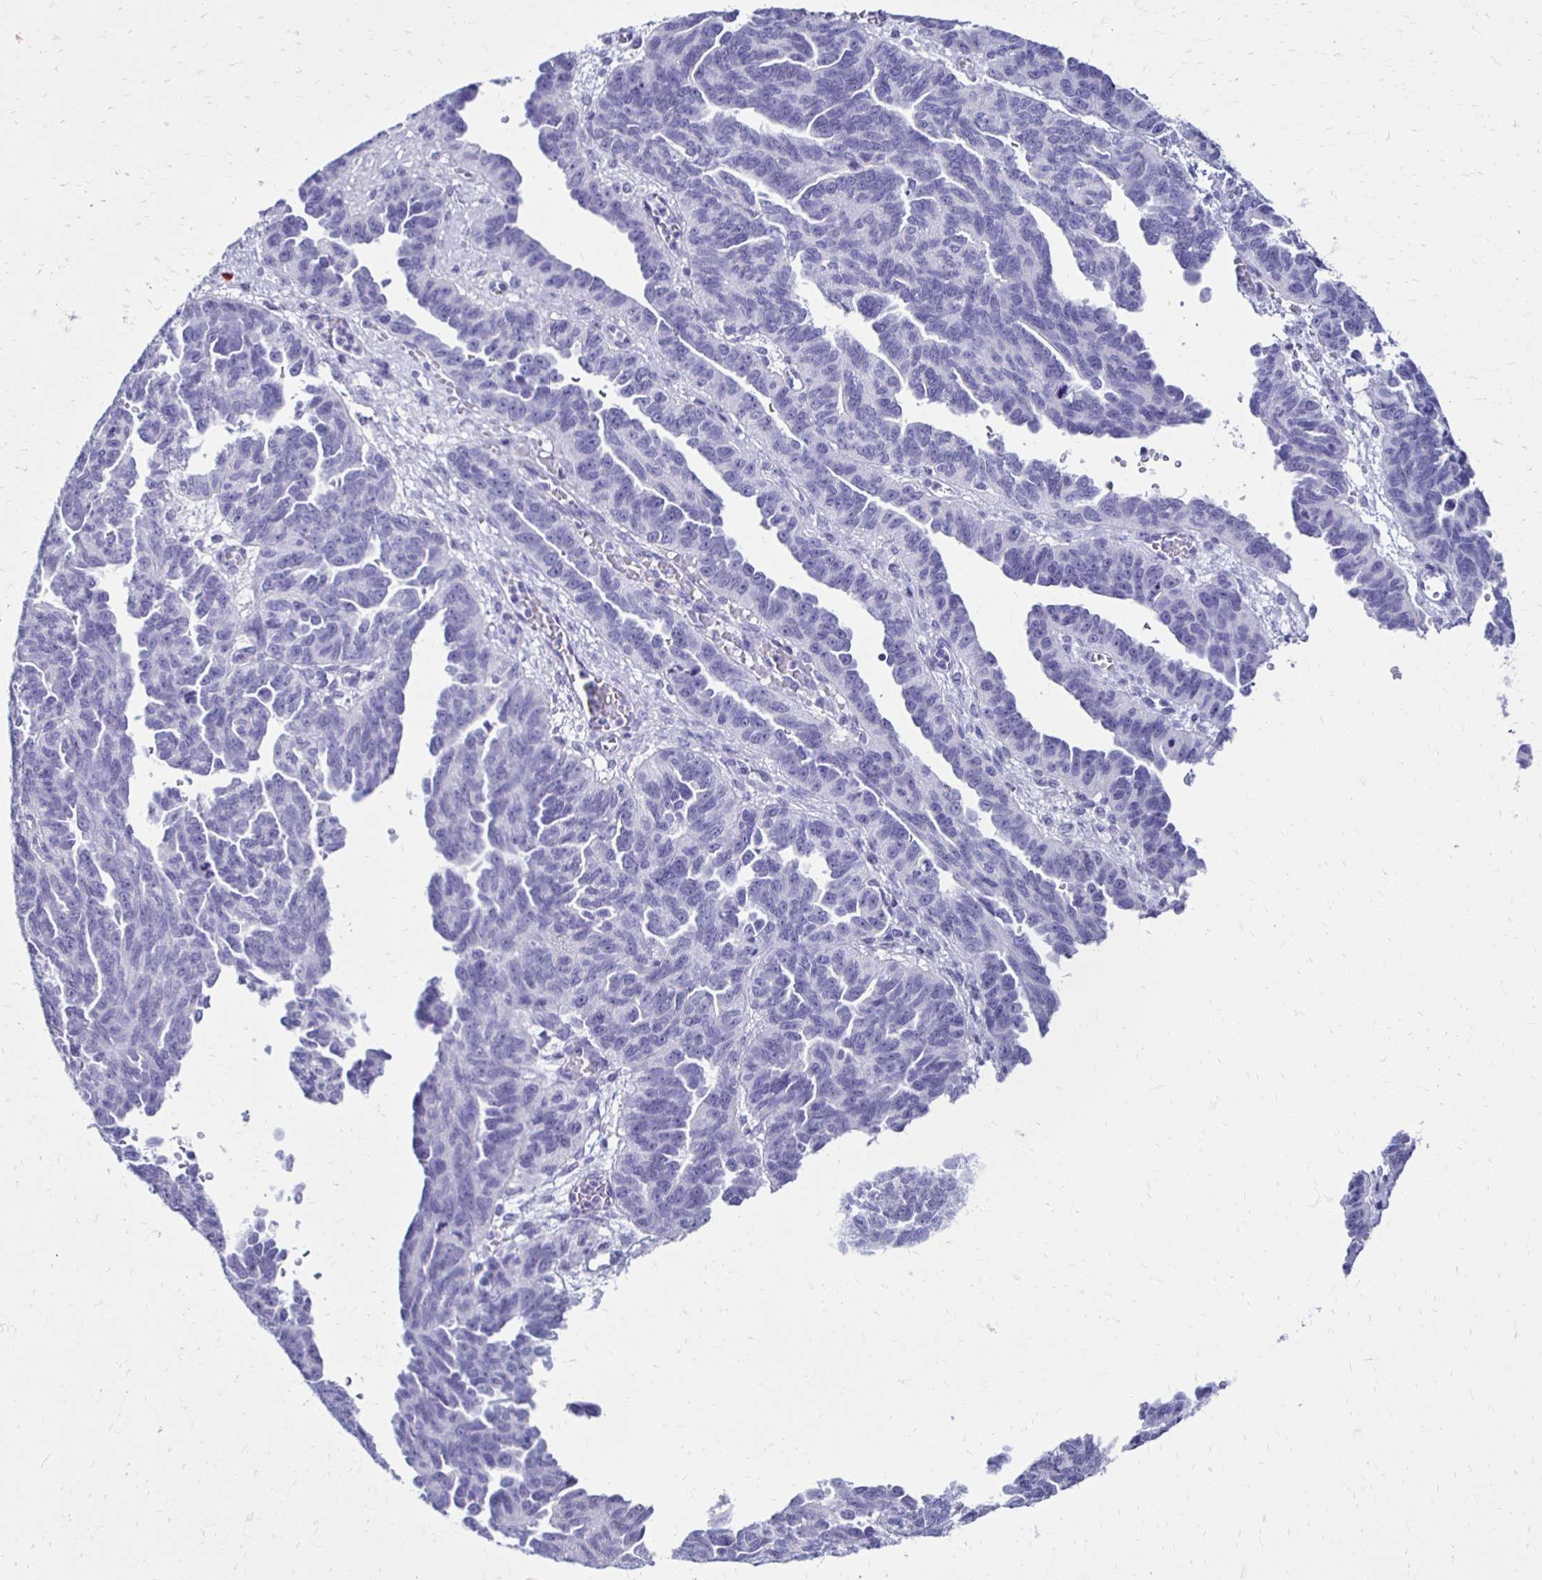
{"staining": {"intensity": "negative", "quantity": "none", "location": "none"}, "tissue": "ovarian cancer", "cell_type": "Tumor cells", "image_type": "cancer", "snomed": [{"axis": "morphology", "description": "Cystadenocarcinoma, serous, NOS"}, {"axis": "topography", "description": "Ovary"}], "caption": "Immunohistochemistry (IHC) of ovarian cancer demonstrates no expression in tumor cells.", "gene": "CST5", "patient": {"sex": "female", "age": 64}}